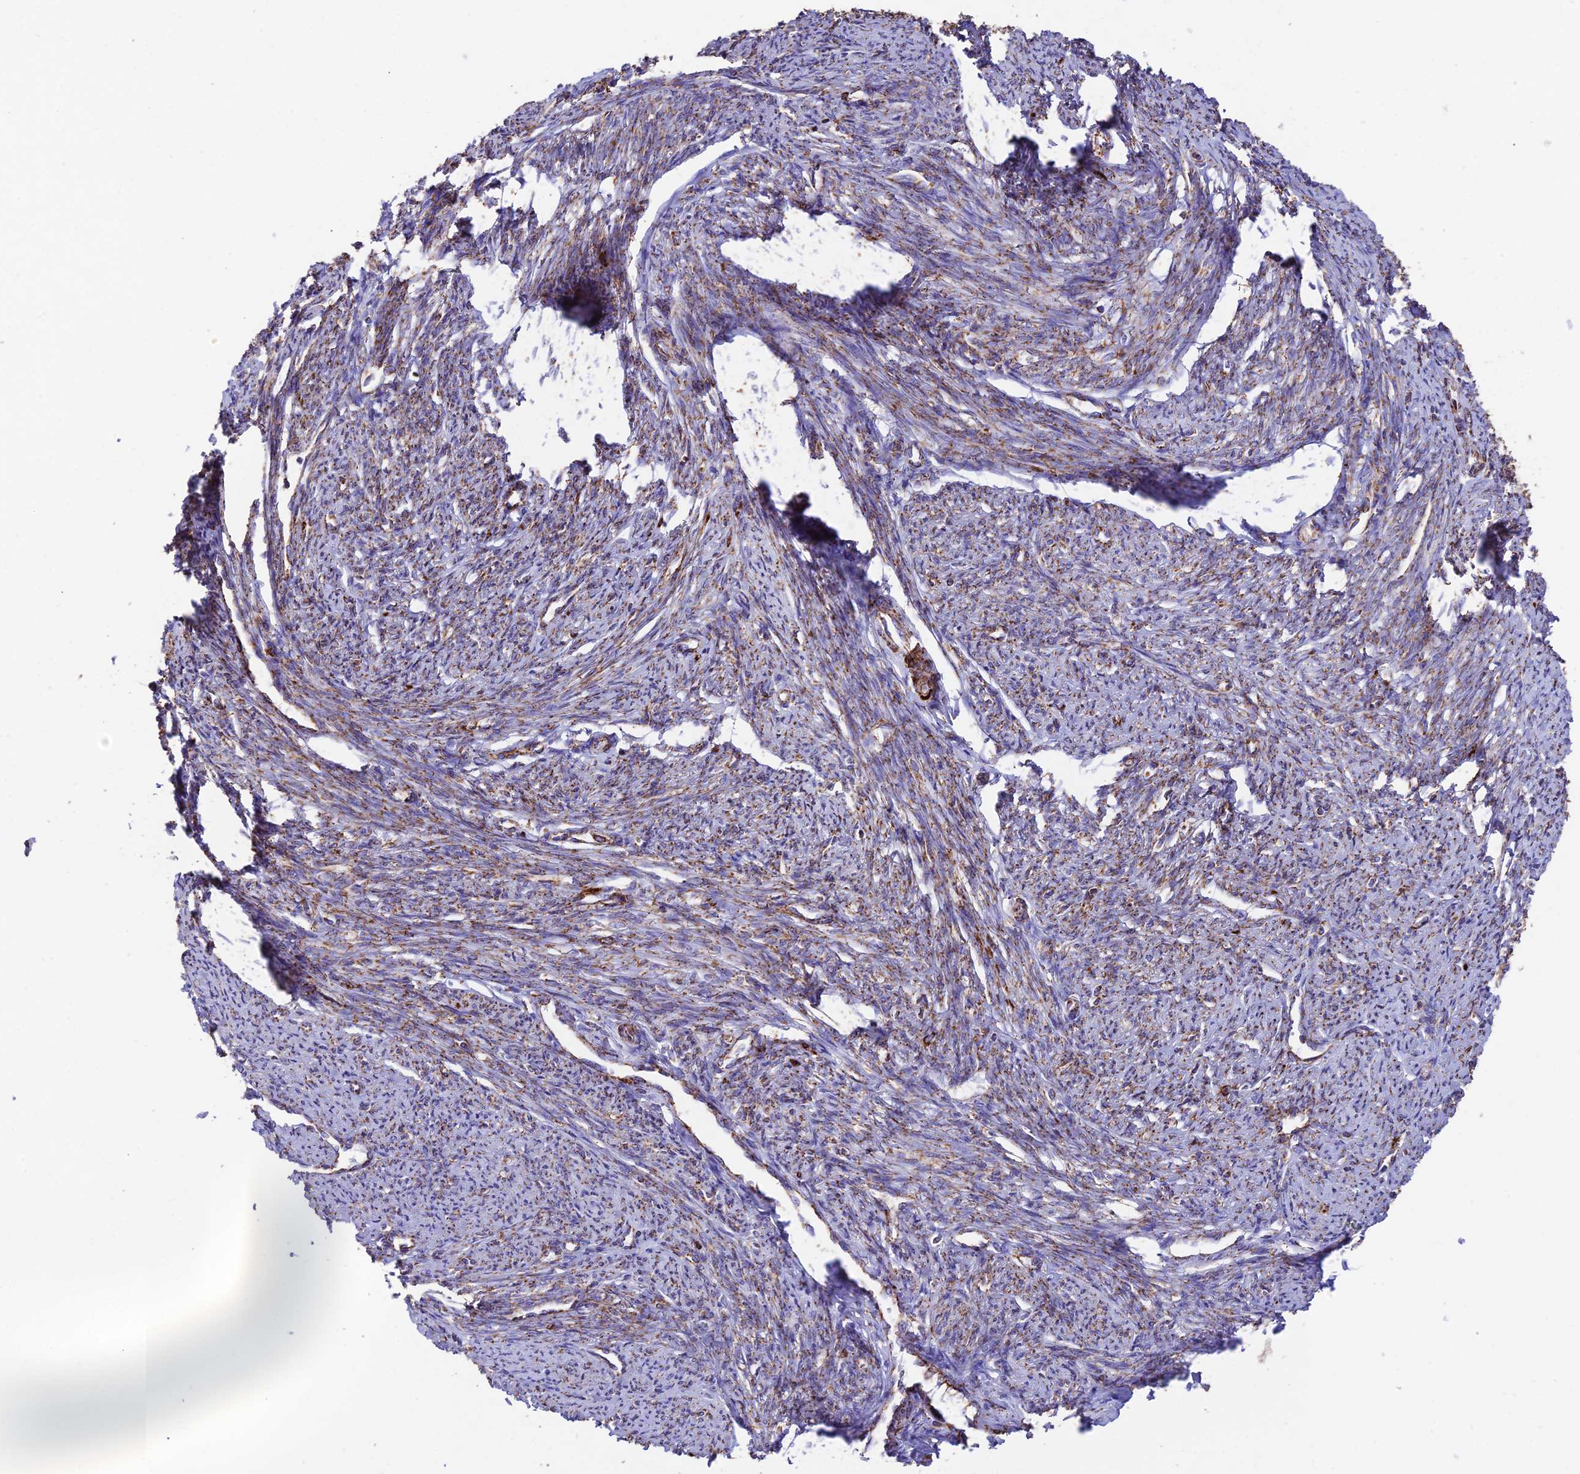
{"staining": {"intensity": "moderate", "quantity": "25%-75%", "location": "cytoplasmic/membranous"}, "tissue": "smooth muscle", "cell_type": "Smooth muscle cells", "image_type": "normal", "snomed": [{"axis": "morphology", "description": "Normal tissue, NOS"}, {"axis": "topography", "description": "Smooth muscle"}, {"axis": "topography", "description": "Uterus"}], "caption": "This micrograph demonstrates immunohistochemistry (IHC) staining of unremarkable smooth muscle, with medium moderate cytoplasmic/membranous staining in about 25%-75% of smooth muscle cells.", "gene": "CHCHD3", "patient": {"sex": "female", "age": 59}}